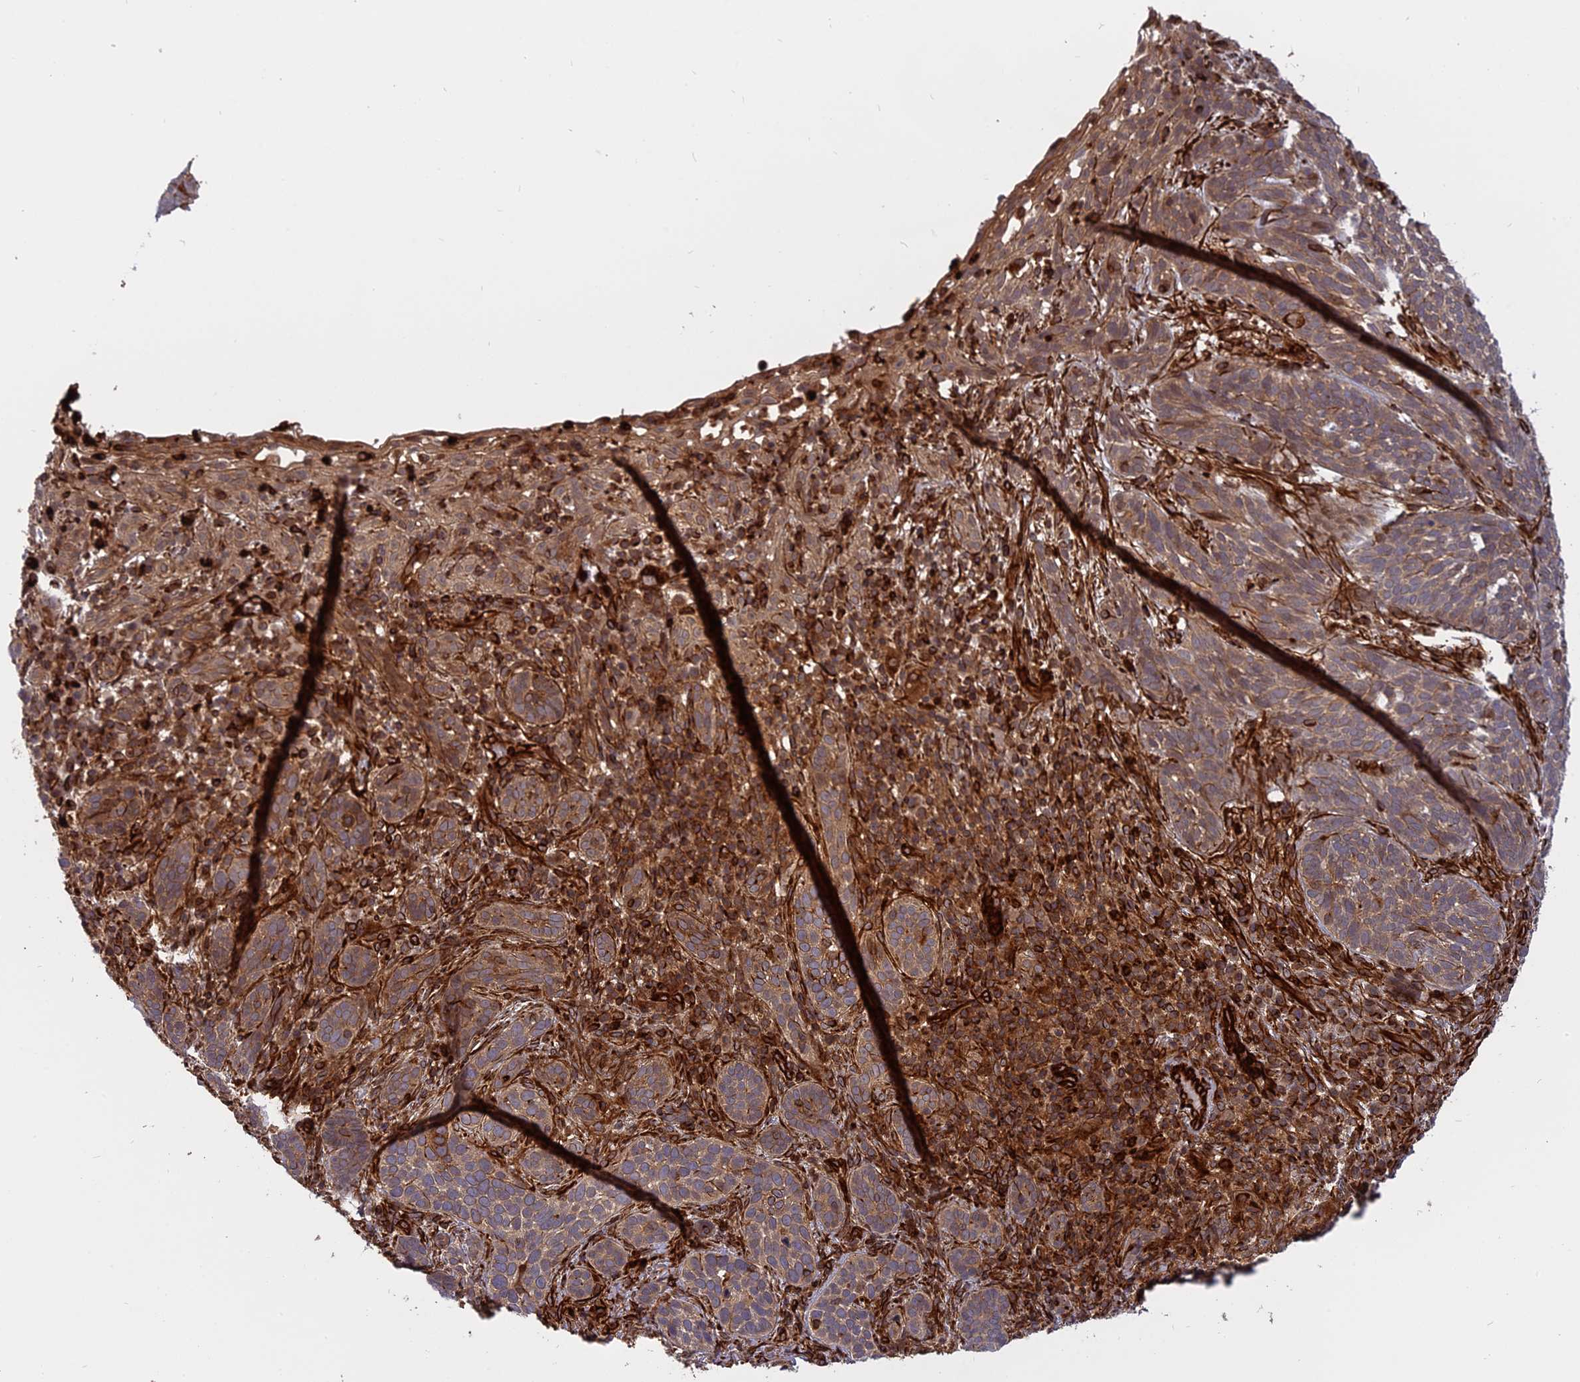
{"staining": {"intensity": "moderate", "quantity": ">75%", "location": "cytoplasmic/membranous"}, "tissue": "skin cancer", "cell_type": "Tumor cells", "image_type": "cancer", "snomed": [{"axis": "morphology", "description": "Basal cell carcinoma"}, {"axis": "topography", "description": "Skin"}], "caption": "High-magnification brightfield microscopy of skin cancer (basal cell carcinoma) stained with DAB (brown) and counterstained with hematoxylin (blue). tumor cells exhibit moderate cytoplasmic/membranous positivity is appreciated in approximately>75% of cells. (Brightfield microscopy of DAB IHC at high magnification).", "gene": "PHLDB3", "patient": {"sex": "male", "age": 71}}